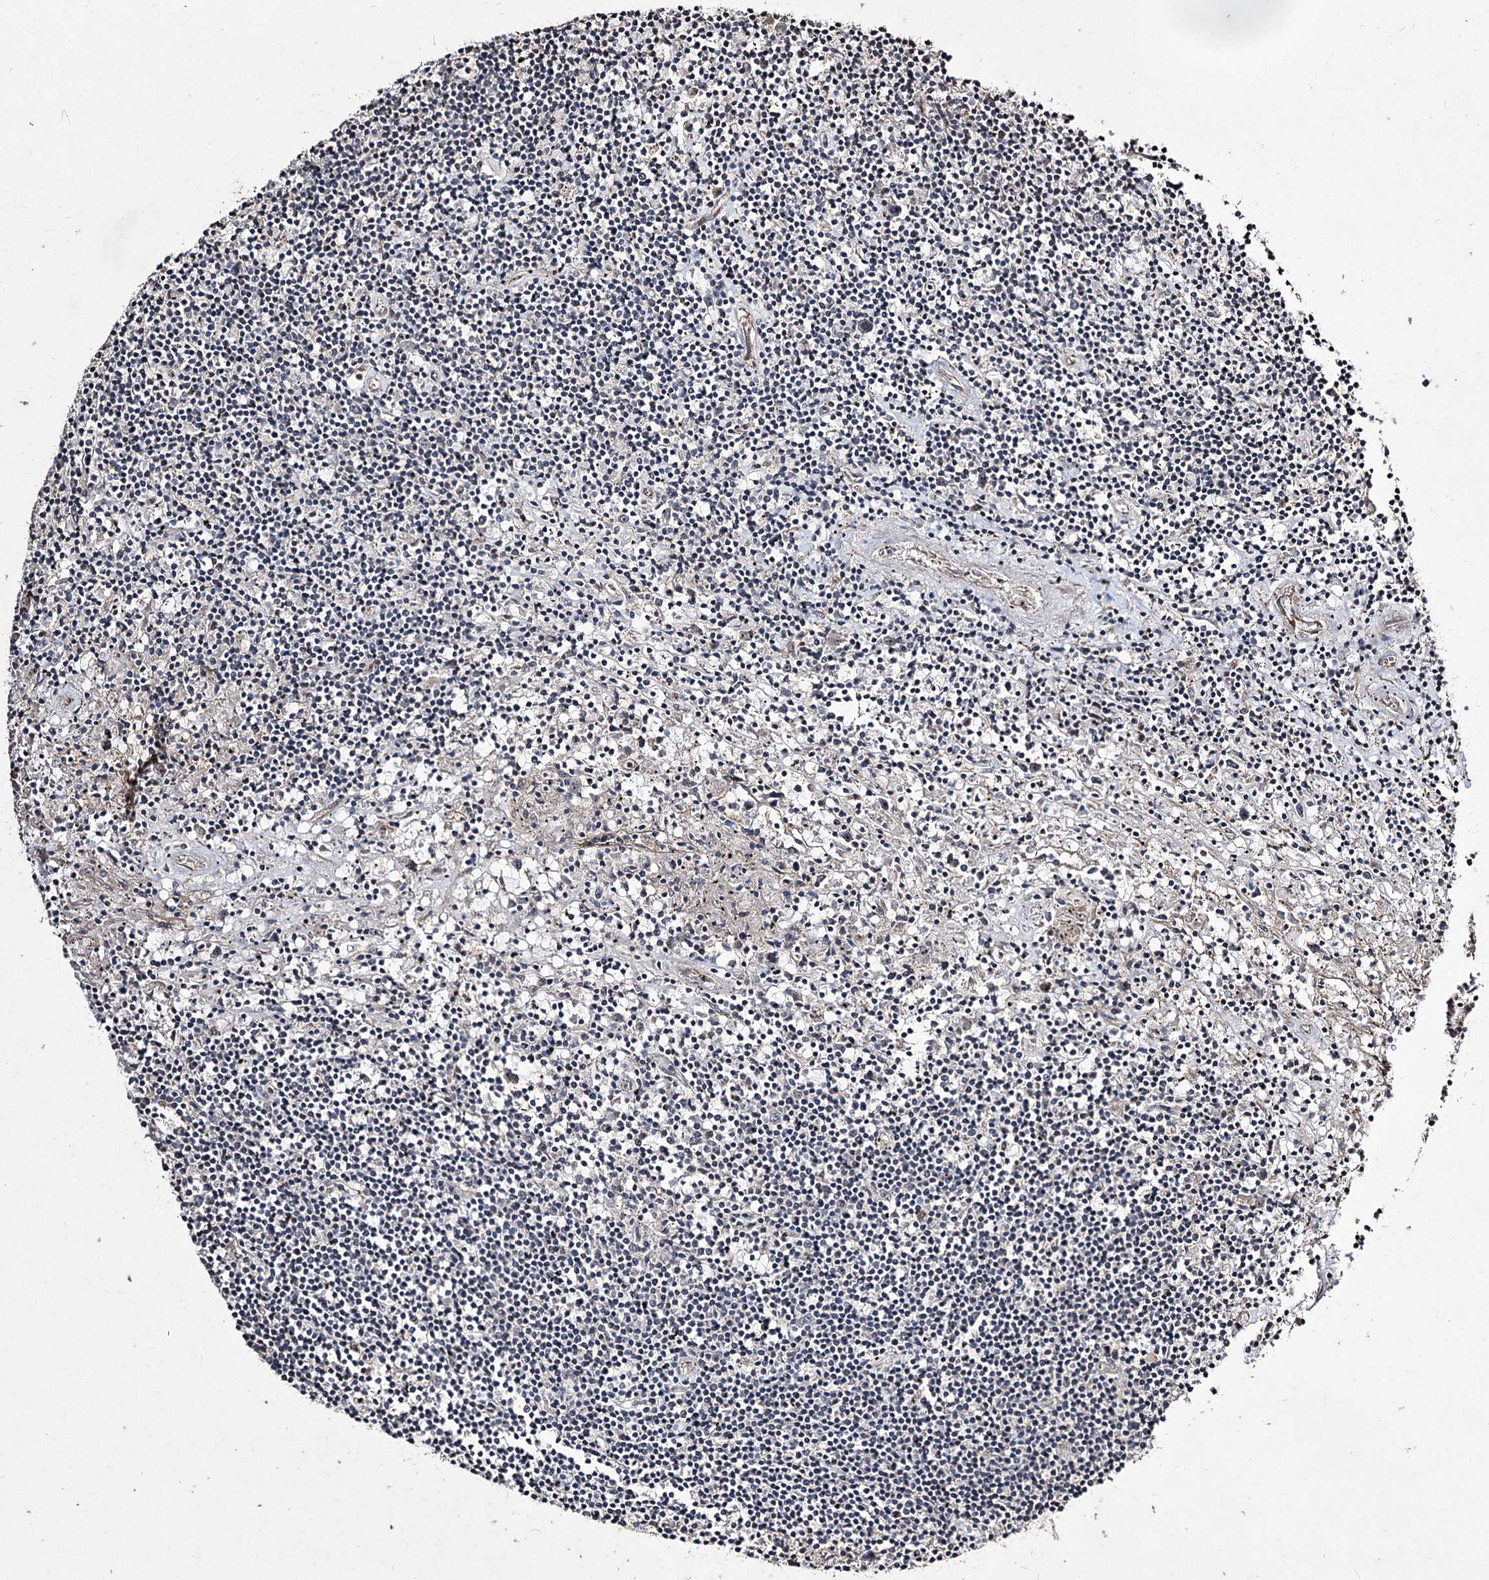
{"staining": {"intensity": "negative", "quantity": "none", "location": "none"}, "tissue": "lymphoma", "cell_type": "Tumor cells", "image_type": "cancer", "snomed": [{"axis": "morphology", "description": "Malignant lymphoma, non-Hodgkin's type, Low grade"}, {"axis": "topography", "description": "Spleen"}], "caption": "Immunohistochemistry image of neoplastic tissue: human malignant lymphoma, non-Hodgkin's type (low-grade) stained with DAB (3,3'-diaminobenzidine) demonstrates no significant protein positivity in tumor cells. (Brightfield microscopy of DAB (3,3'-diaminobenzidine) IHC at high magnification).", "gene": "CPNE8", "patient": {"sex": "male", "age": 76}}